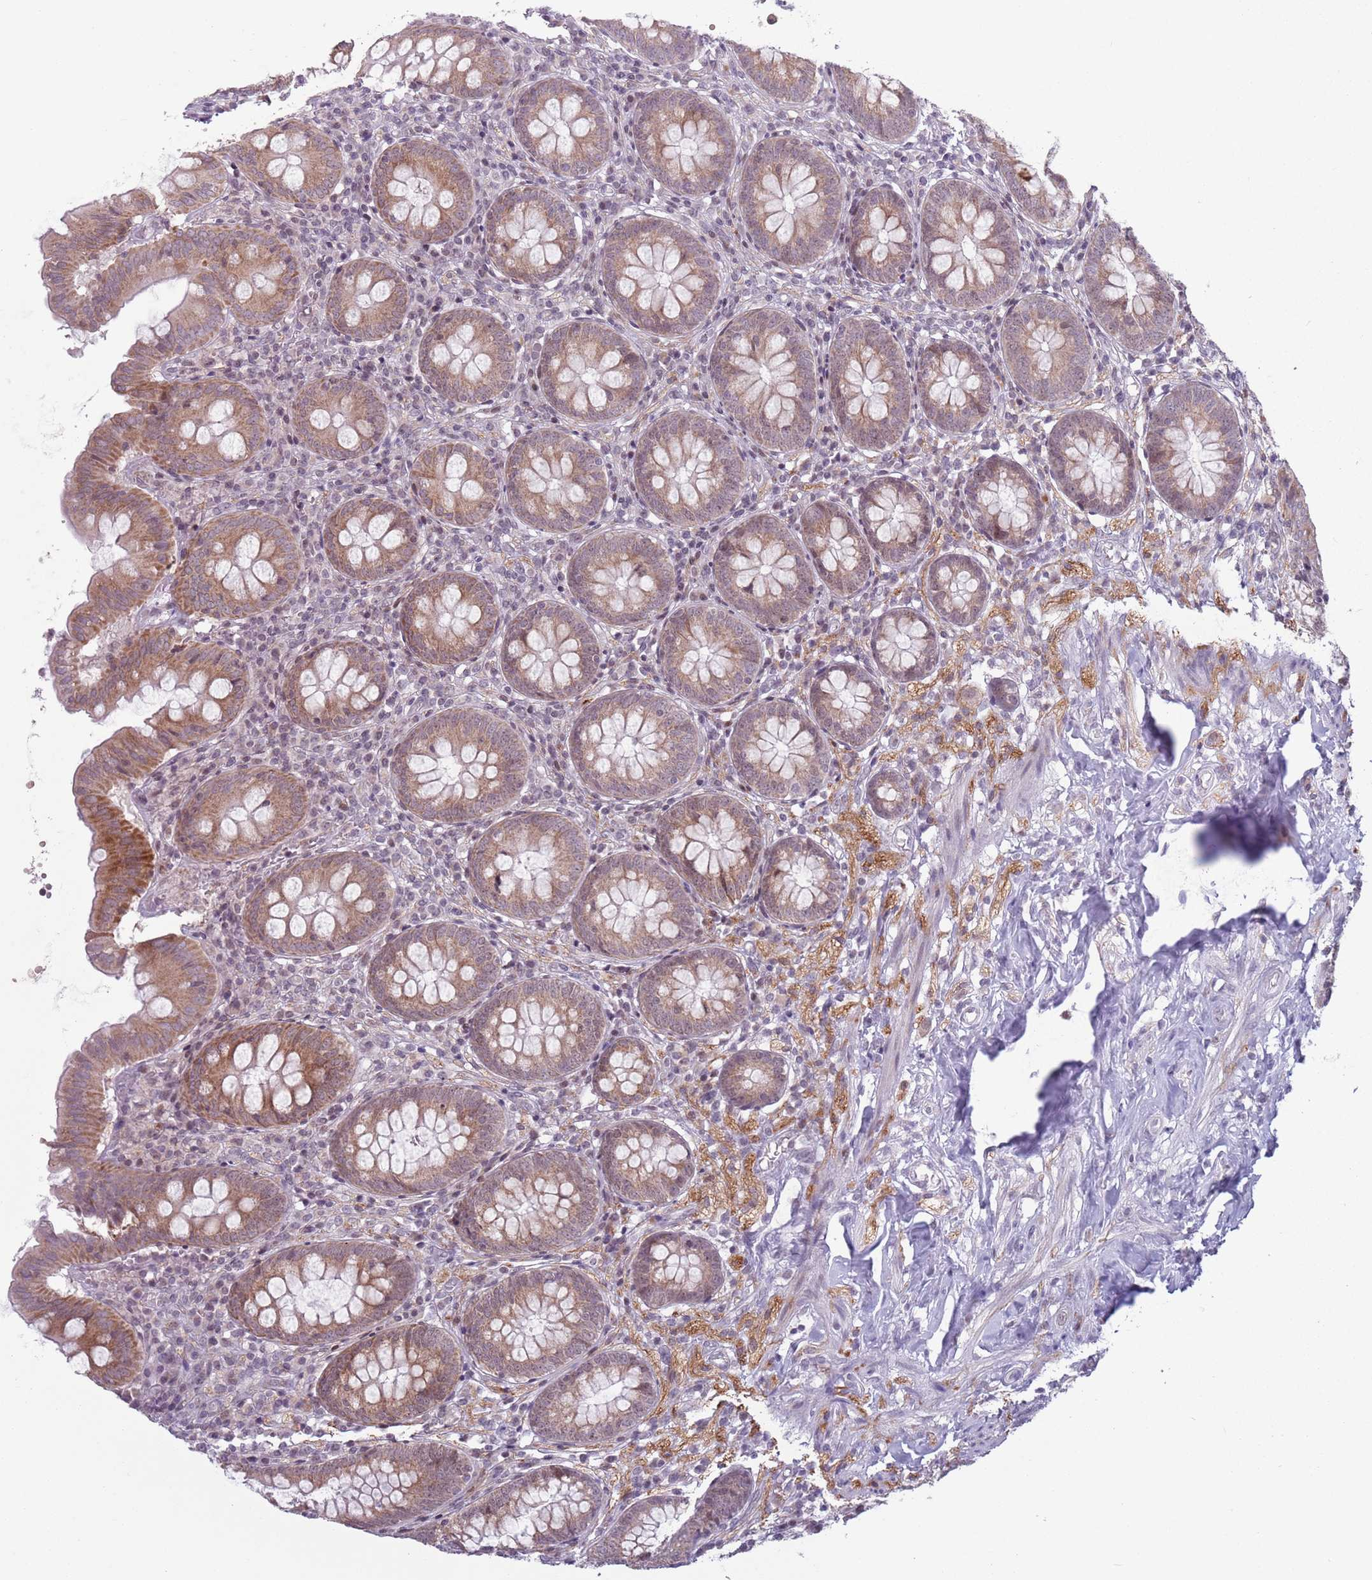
{"staining": {"intensity": "moderate", "quantity": ">75%", "location": "cytoplasmic/membranous,nuclear"}, "tissue": "appendix", "cell_type": "Glandular cells", "image_type": "normal", "snomed": [{"axis": "morphology", "description": "Normal tissue, NOS"}, {"axis": "topography", "description": "Appendix"}], "caption": "High-magnification brightfield microscopy of benign appendix stained with DAB (3,3'-diaminobenzidine) (brown) and counterstained with hematoxylin (blue). glandular cells exhibit moderate cytoplasmic/membranous,nuclear positivity is seen in about>75% of cells. (IHC, brightfield microscopy, high magnification).", "gene": "MRPL34", "patient": {"sex": "female", "age": 54}}